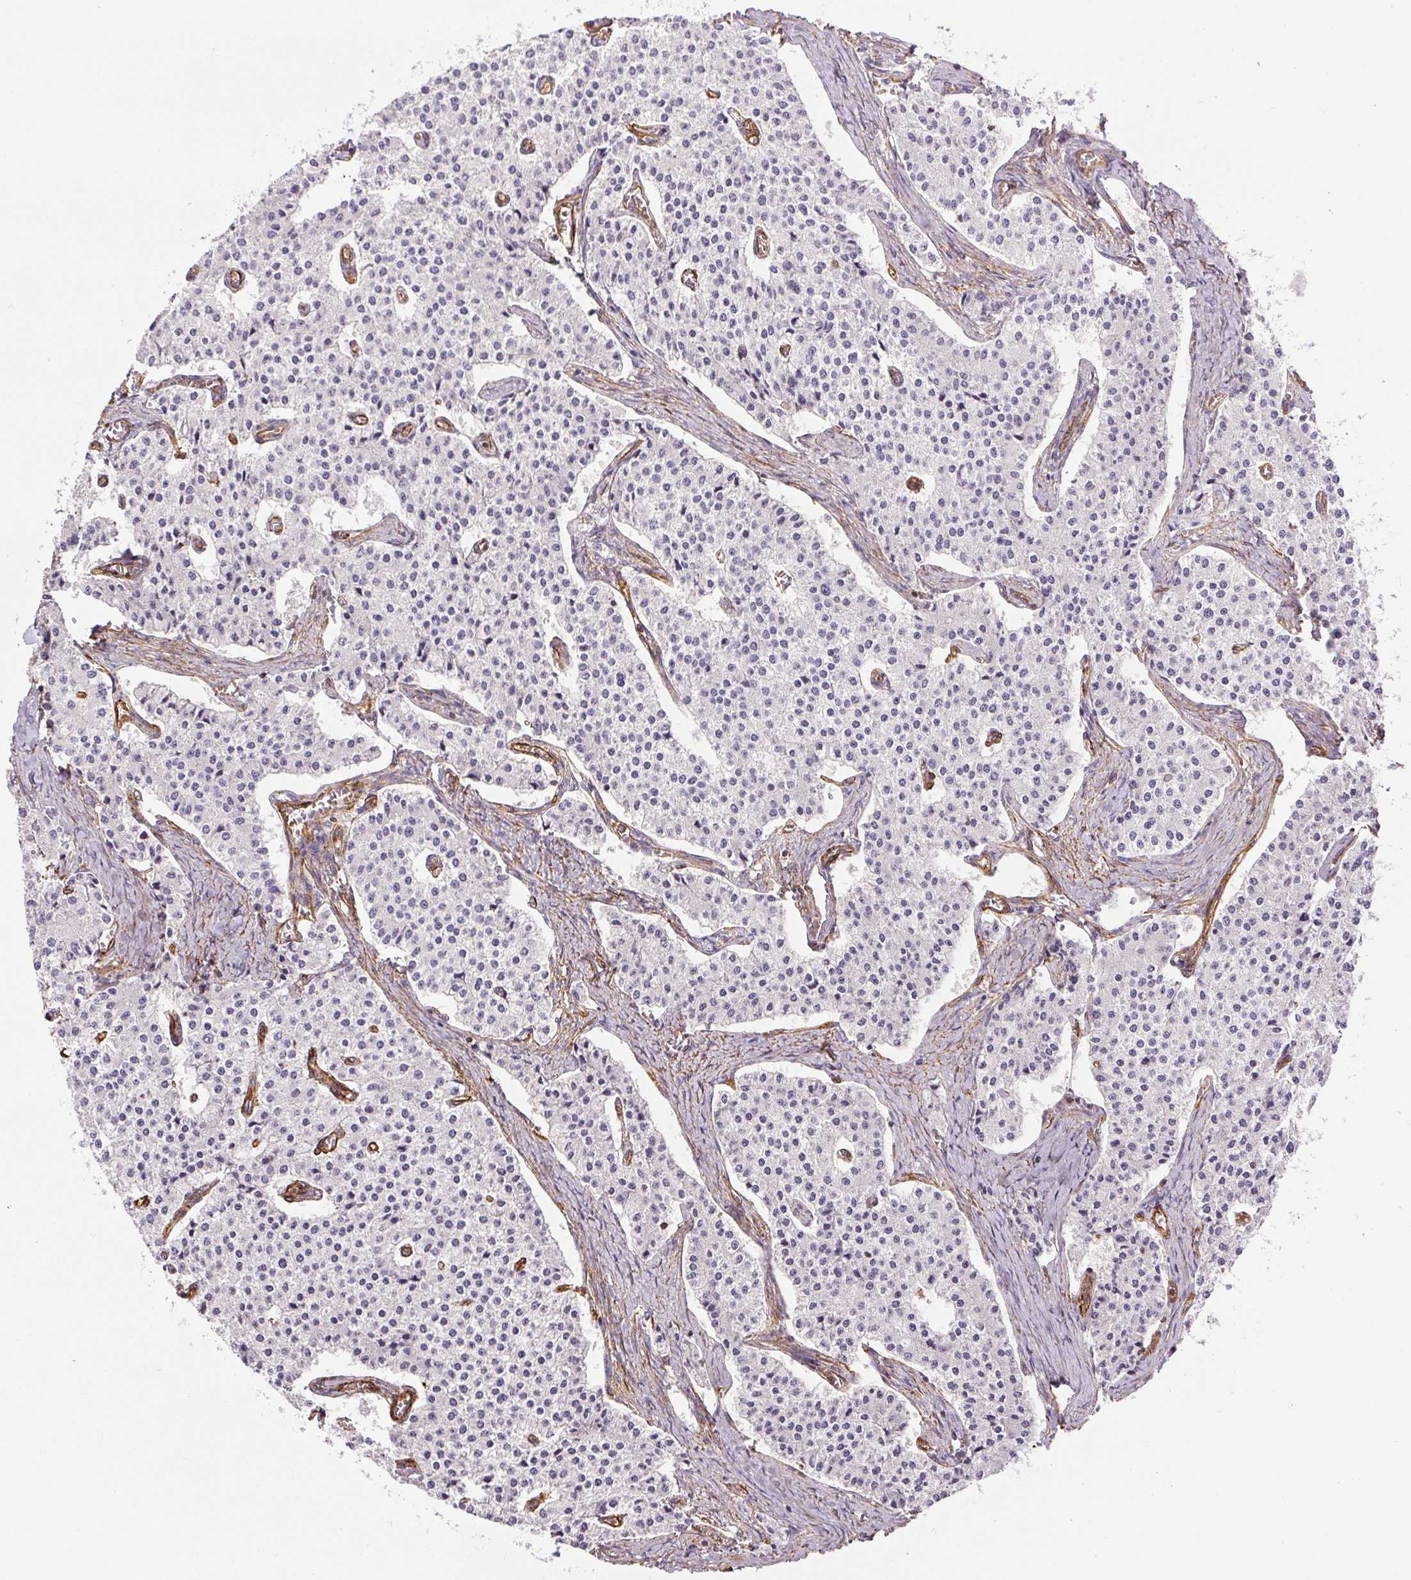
{"staining": {"intensity": "negative", "quantity": "none", "location": "none"}, "tissue": "carcinoid", "cell_type": "Tumor cells", "image_type": "cancer", "snomed": [{"axis": "morphology", "description": "Carcinoid, malignant, NOS"}, {"axis": "topography", "description": "Colon"}], "caption": "High power microscopy photomicrograph of an immunohistochemistry (IHC) micrograph of carcinoid (malignant), revealing no significant positivity in tumor cells. (DAB immunohistochemistry (IHC), high magnification).", "gene": "MYL12A", "patient": {"sex": "female", "age": 52}}